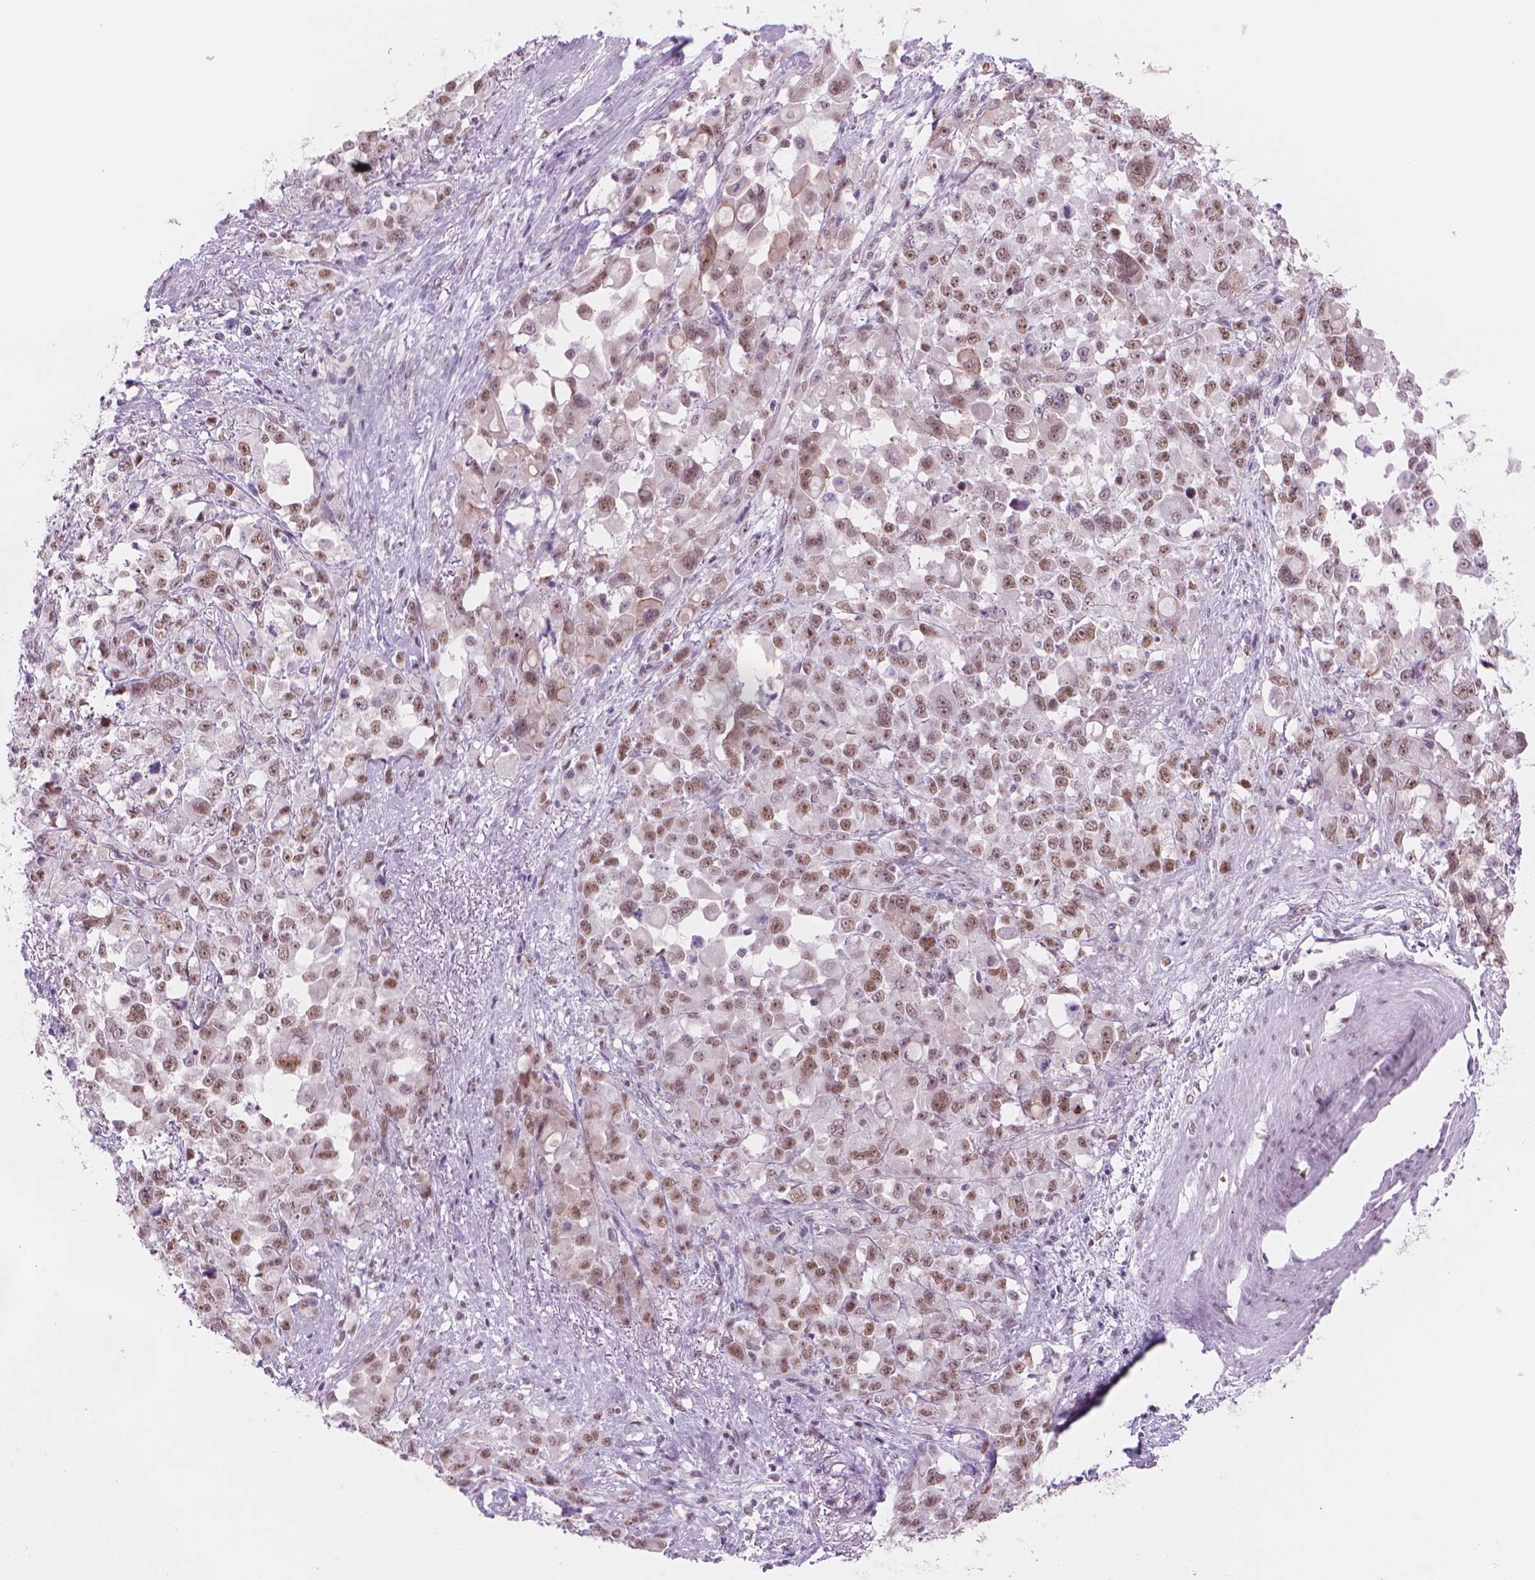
{"staining": {"intensity": "moderate", "quantity": ">75%", "location": "nuclear"}, "tissue": "stomach cancer", "cell_type": "Tumor cells", "image_type": "cancer", "snomed": [{"axis": "morphology", "description": "Adenocarcinoma, NOS"}, {"axis": "topography", "description": "Stomach"}], "caption": "Moderate nuclear staining for a protein is identified in approximately >75% of tumor cells of stomach cancer using IHC.", "gene": "POLR3D", "patient": {"sex": "female", "age": 76}}